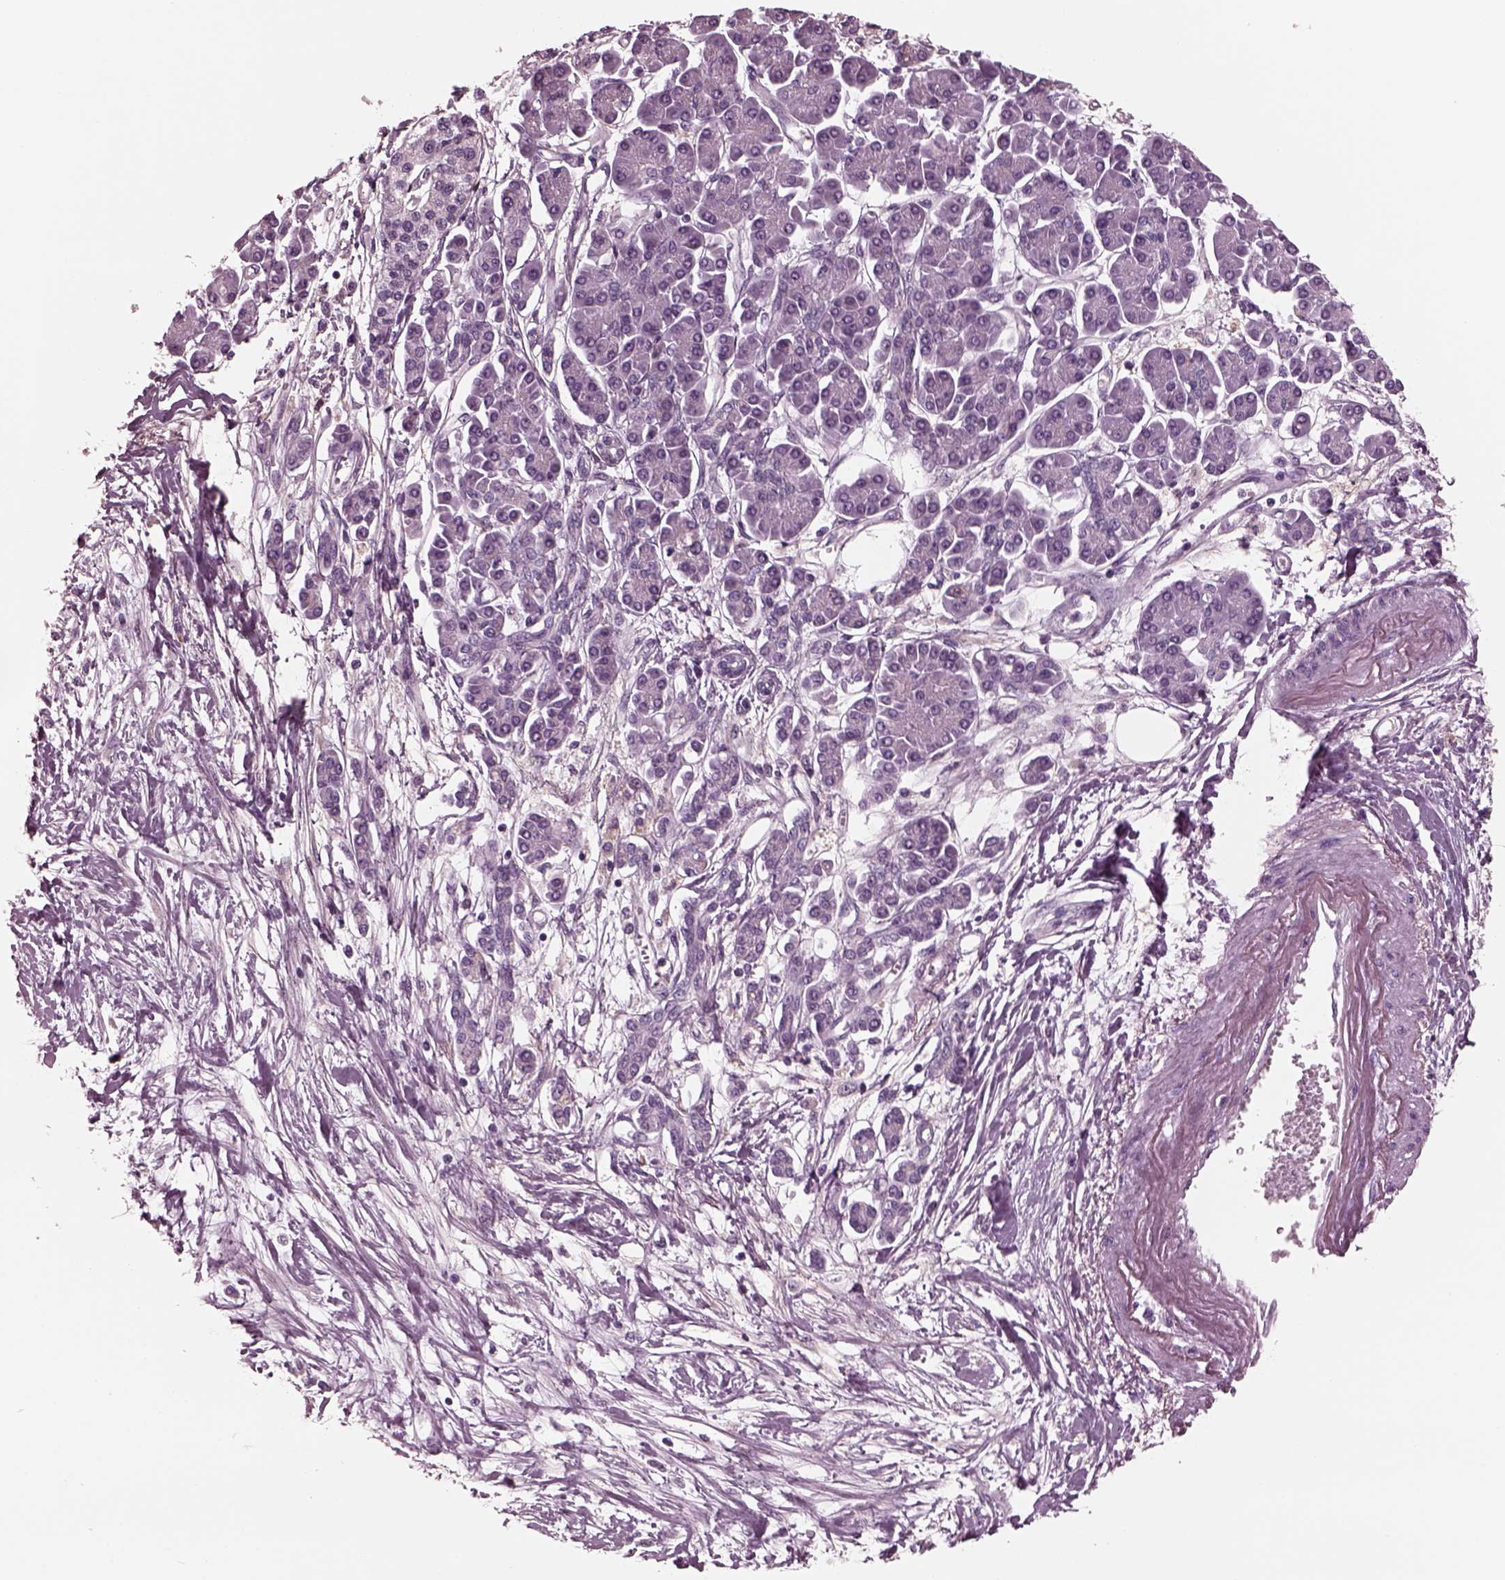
{"staining": {"intensity": "negative", "quantity": "none", "location": "none"}, "tissue": "pancreatic cancer", "cell_type": "Tumor cells", "image_type": "cancer", "snomed": [{"axis": "morphology", "description": "Adenocarcinoma, NOS"}, {"axis": "topography", "description": "Pancreas"}], "caption": "Immunohistochemical staining of human pancreatic cancer shows no significant staining in tumor cells.", "gene": "CGA", "patient": {"sex": "female", "age": 77}}